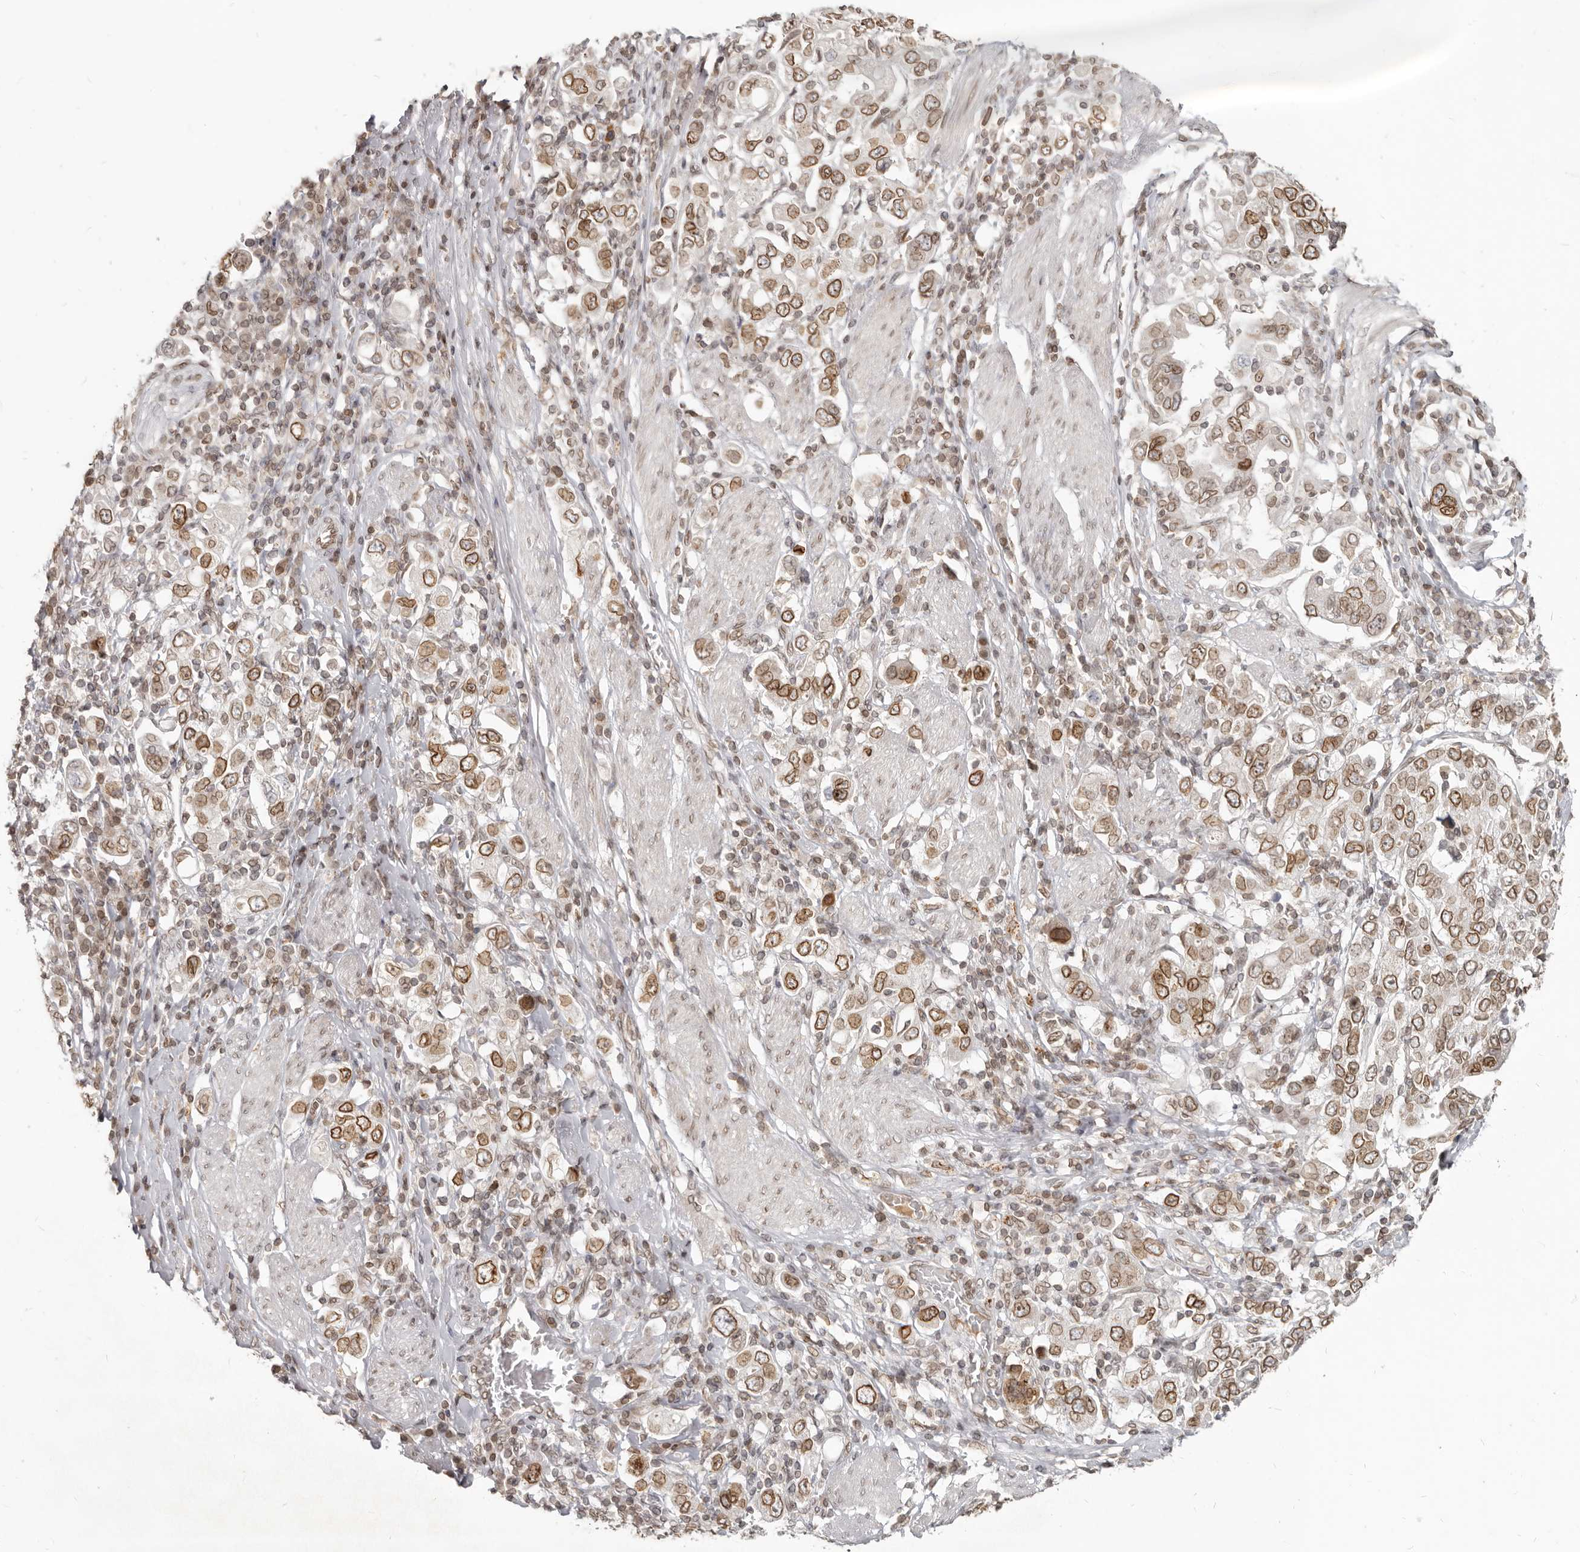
{"staining": {"intensity": "moderate", "quantity": ">75%", "location": "cytoplasmic/membranous,nuclear"}, "tissue": "stomach cancer", "cell_type": "Tumor cells", "image_type": "cancer", "snomed": [{"axis": "morphology", "description": "Adenocarcinoma, NOS"}, {"axis": "topography", "description": "Stomach, upper"}], "caption": "Immunohistochemical staining of stomach cancer reveals medium levels of moderate cytoplasmic/membranous and nuclear protein staining in approximately >75% of tumor cells.", "gene": "NUP153", "patient": {"sex": "male", "age": 62}}